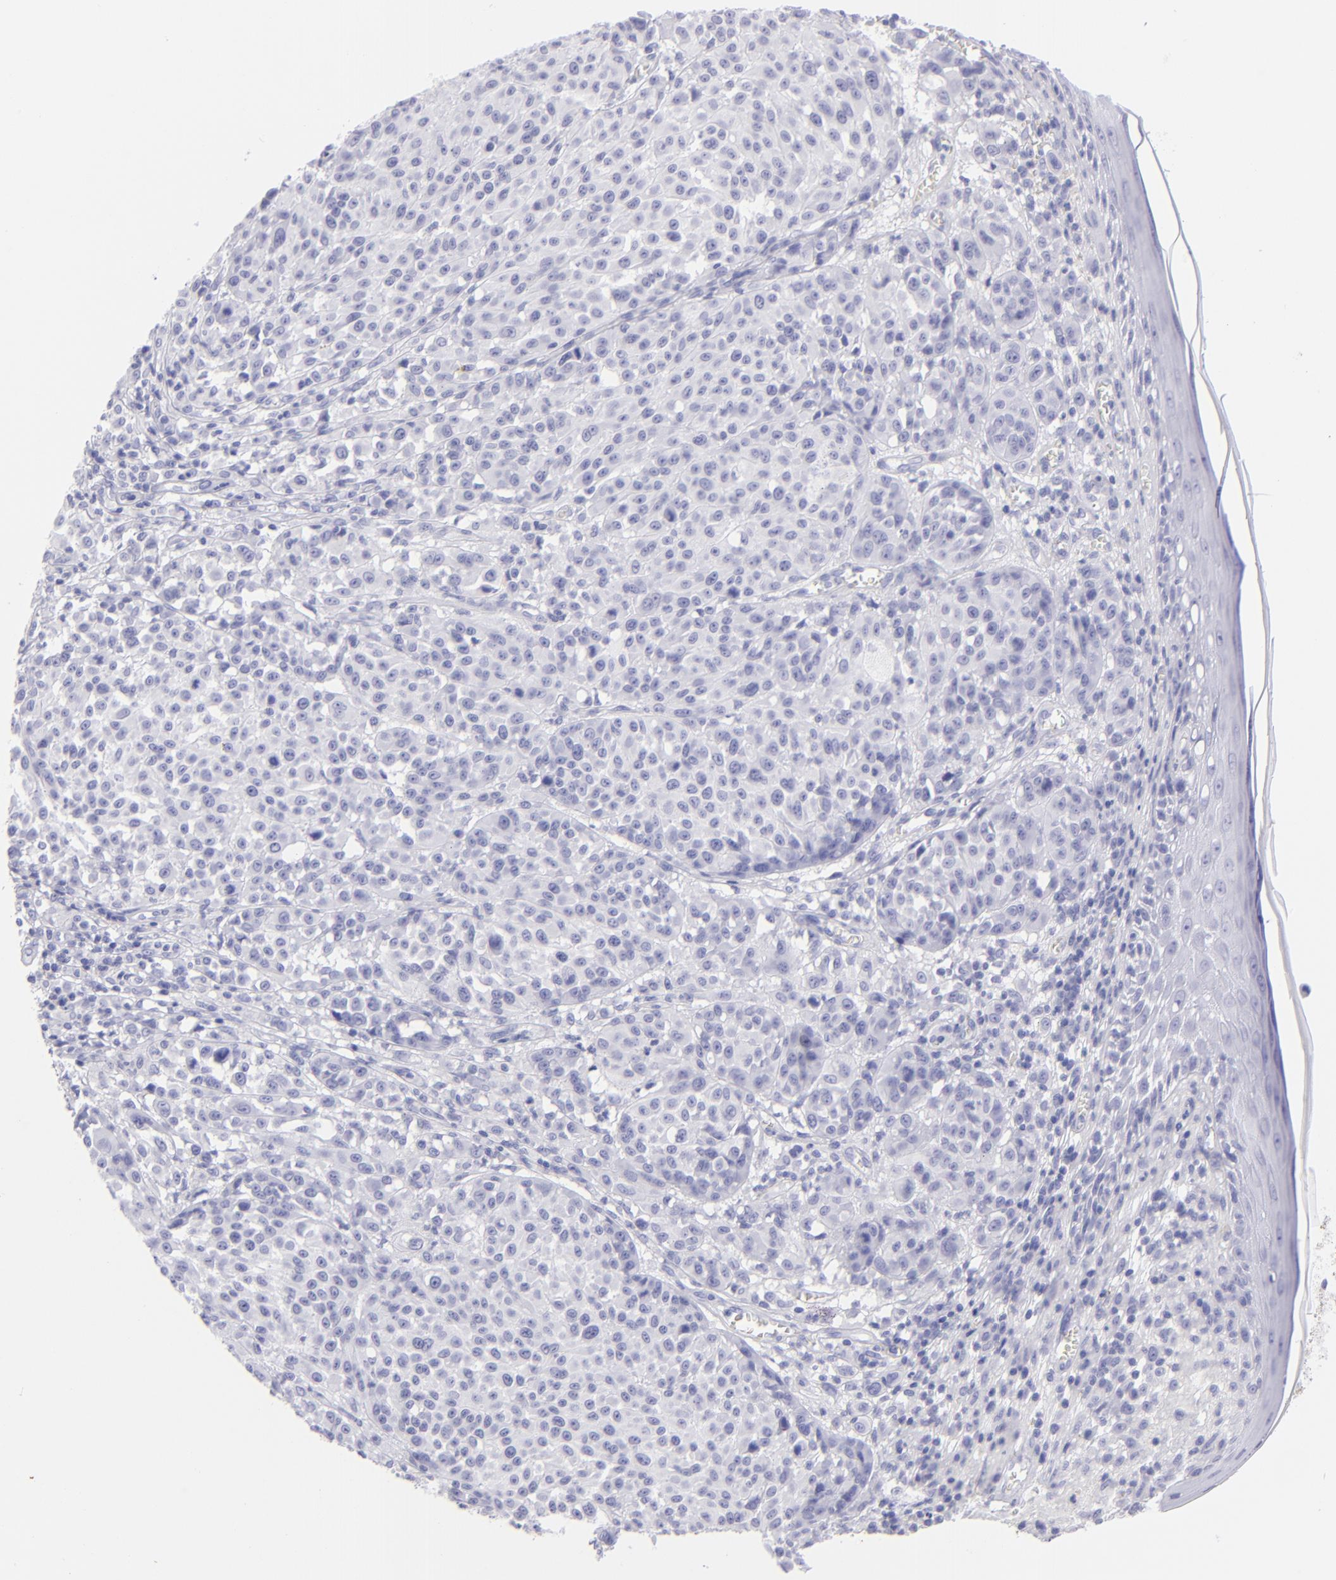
{"staining": {"intensity": "negative", "quantity": "none", "location": "none"}, "tissue": "melanoma", "cell_type": "Tumor cells", "image_type": "cancer", "snomed": [{"axis": "morphology", "description": "Malignant melanoma, NOS"}, {"axis": "topography", "description": "Skin"}], "caption": "High magnification brightfield microscopy of melanoma stained with DAB (brown) and counterstained with hematoxylin (blue): tumor cells show no significant expression.", "gene": "SLC1A2", "patient": {"sex": "female", "age": 49}}